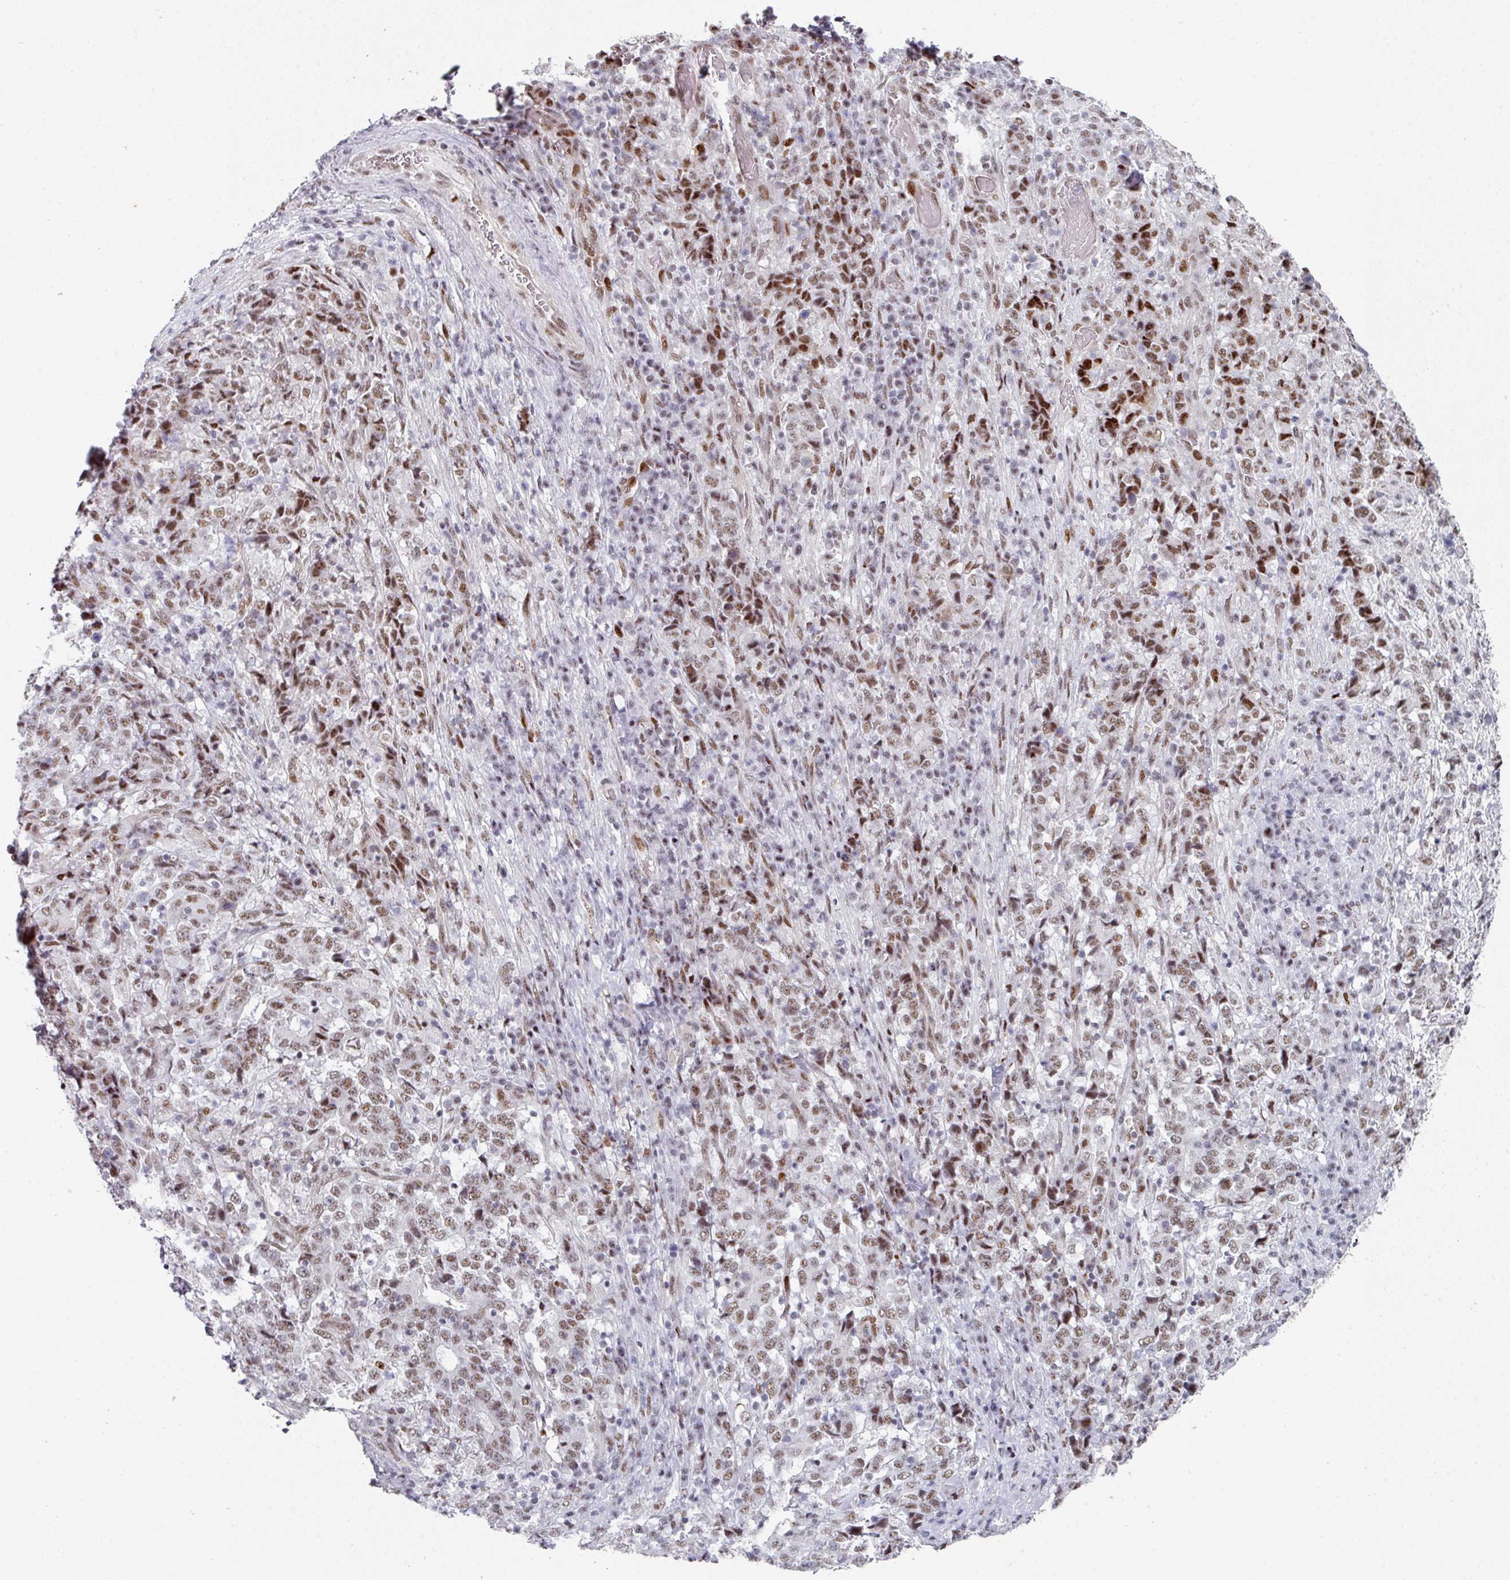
{"staining": {"intensity": "moderate", "quantity": ">75%", "location": "nuclear"}, "tissue": "stomach cancer", "cell_type": "Tumor cells", "image_type": "cancer", "snomed": [{"axis": "morphology", "description": "Normal tissue, NOS"}, {"axis": "morphology", "description": "Adenocarcinoma, NOS"}, {"axis": "topography", "description": "Stomach, upper"}, {"axis": "topography", "description": "Stomach"}], "caption": "A brown stain shows moderate nuclear expression of a protein in stomach cancer tumor cells.", "gene": "SF3B5", "patient": {"sex": "male", "age": 59}}